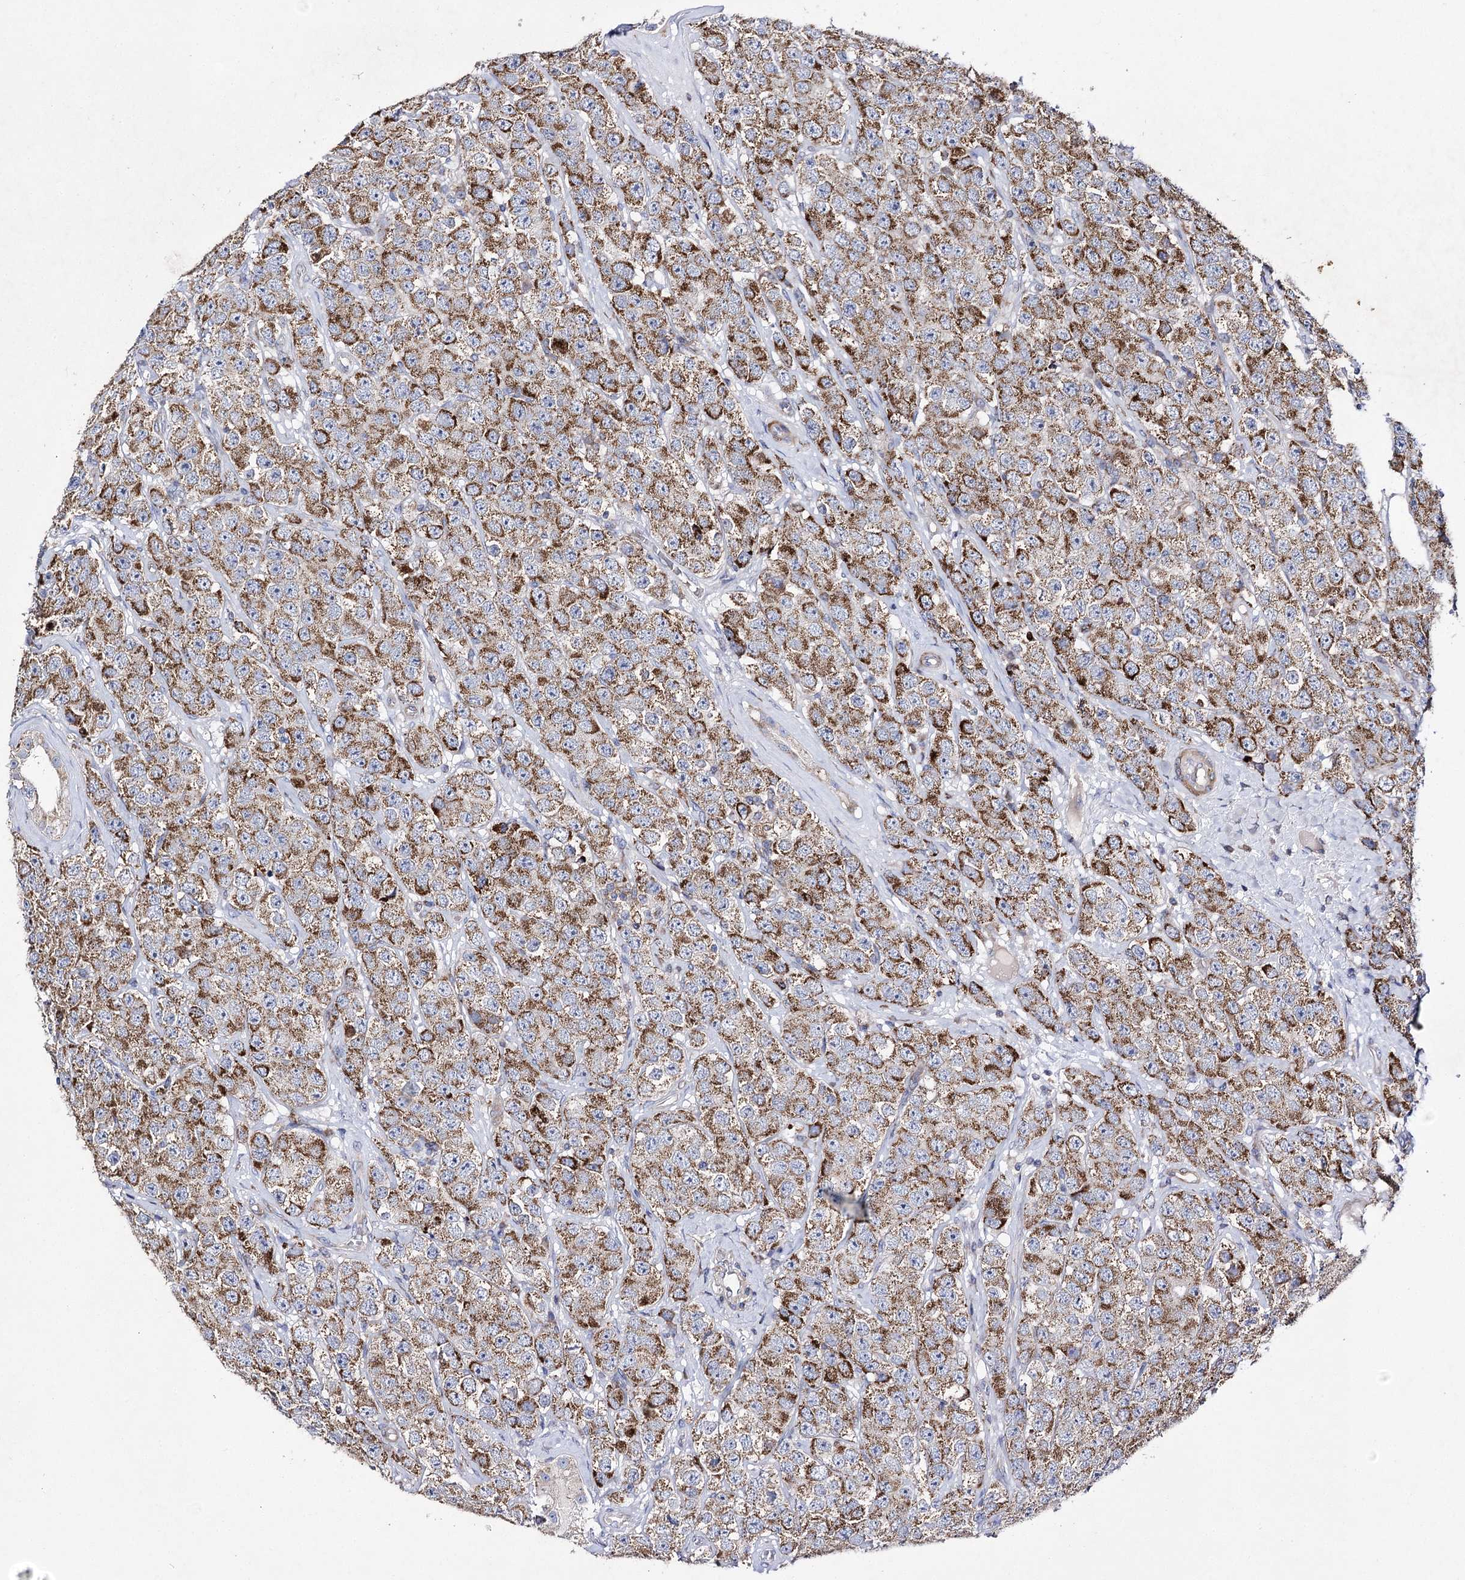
{"staining": {"intensity": "strong", "quantity": ">75%", "location": "cytoplasmic/membranous"}, "tissue": "testis cancer", "cell_type": "Tumor cells", "image_type": "cancer", "snomed": [{"axis": "morphology", "description": "Seminoma, NOS"}, {"axis": "topography", "description": "Testis"}], "caption": "An immunohistochemistry photomicrograph of tumor tissue is shown. Protein staining in brown shows strong cytoplasmic/membranous positivity in testis seminoma within tumor cells.", "gene": "COX15", "patient": {"sex": "male", "age": 28}}